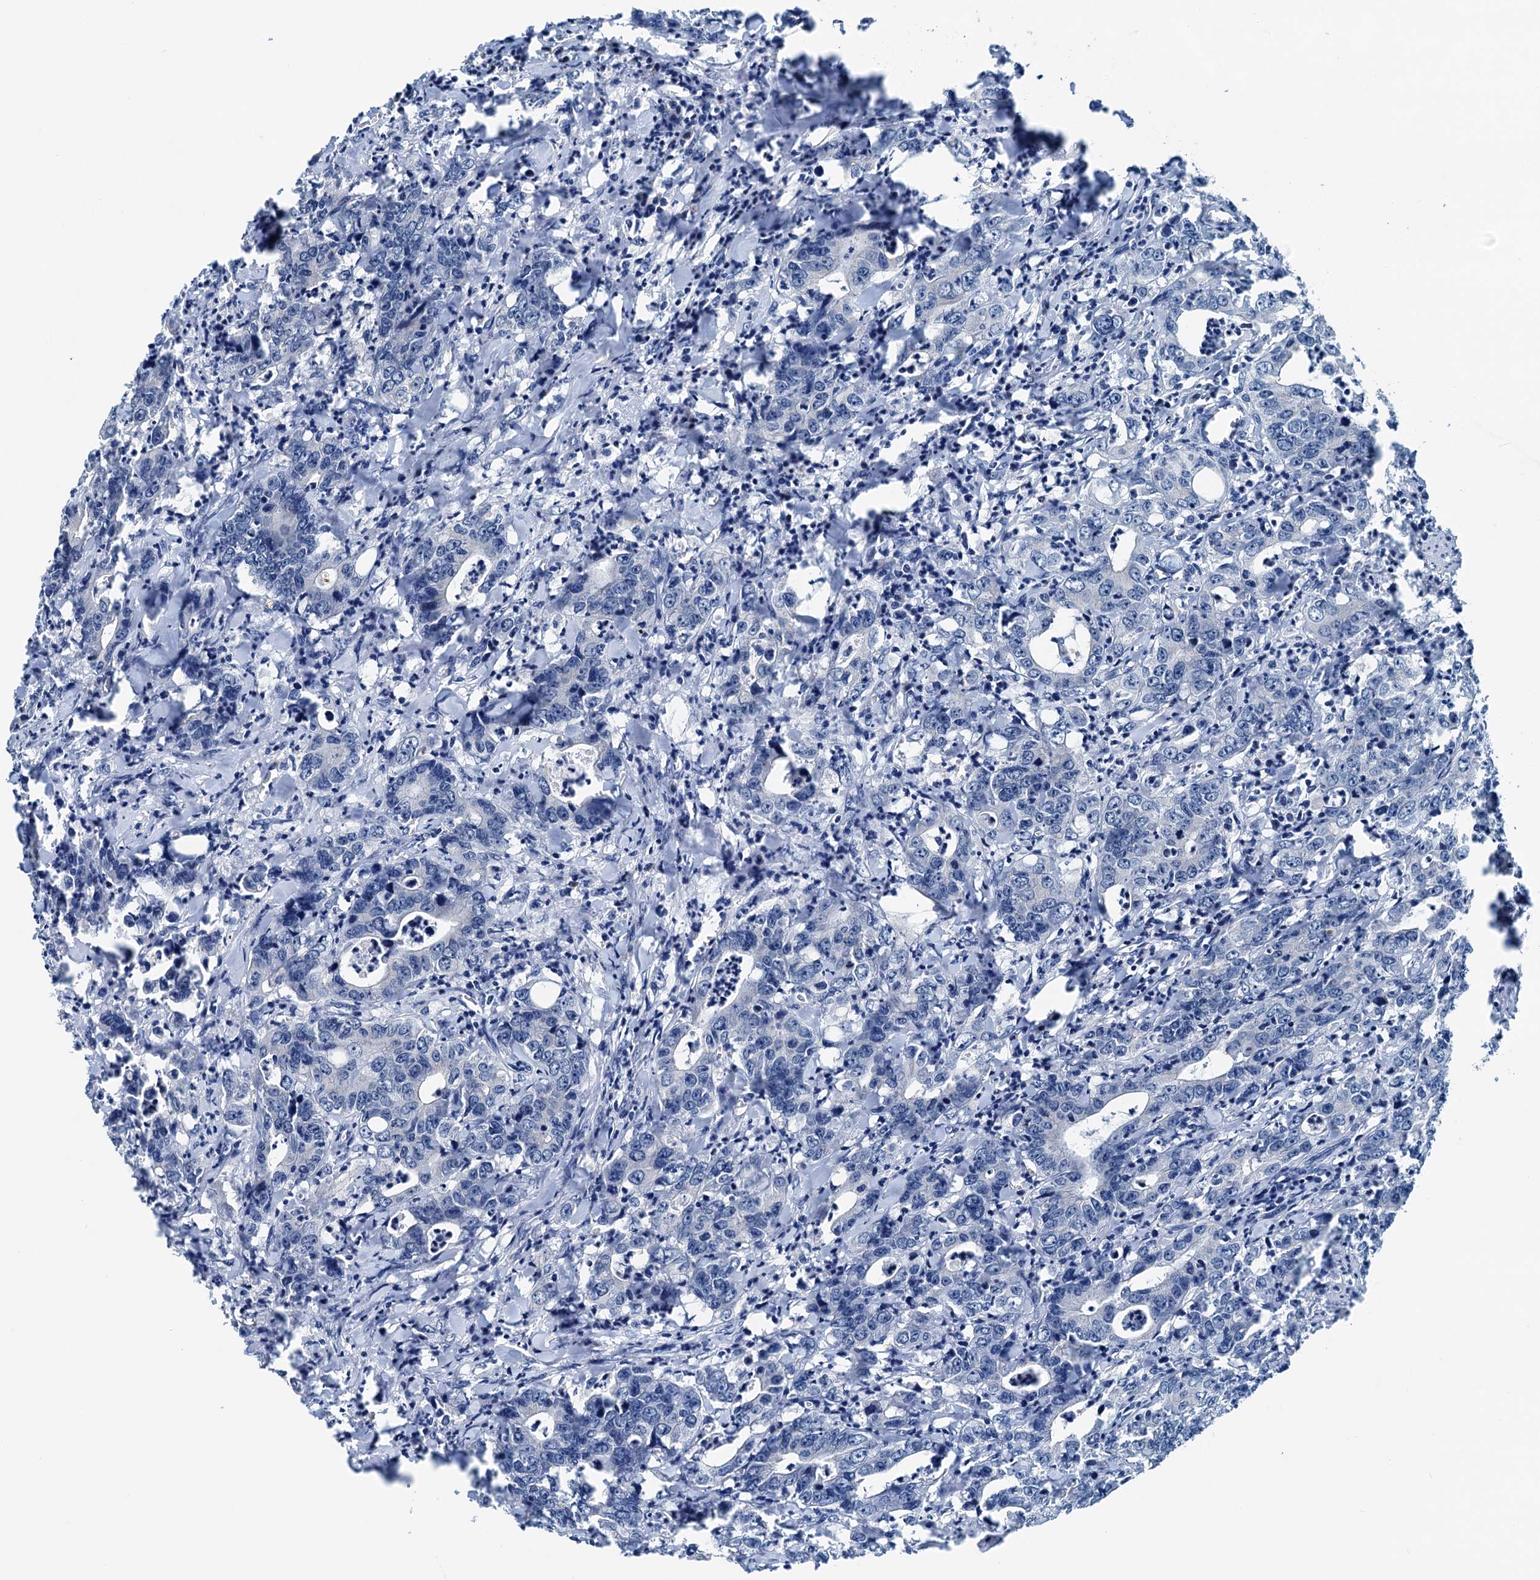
{"staining": {"intensity": "negative", "quantity": "none", "location": "none"}, "tissue": "colorectal cancer", "cell_type": "Tumor cells", "image_type": "cancer", "snomed": [{"axis": "morphology", "description": "Adenocarcinoma, NOS"}, {"axis": "topography", "description": "Colon"}], "caption": "Image shows no significant protein positivity in tumor cells of adenocarcinoma (colorectal).", "gene": "SHLD1", "patient": {"sex": "female", "age": 75}}